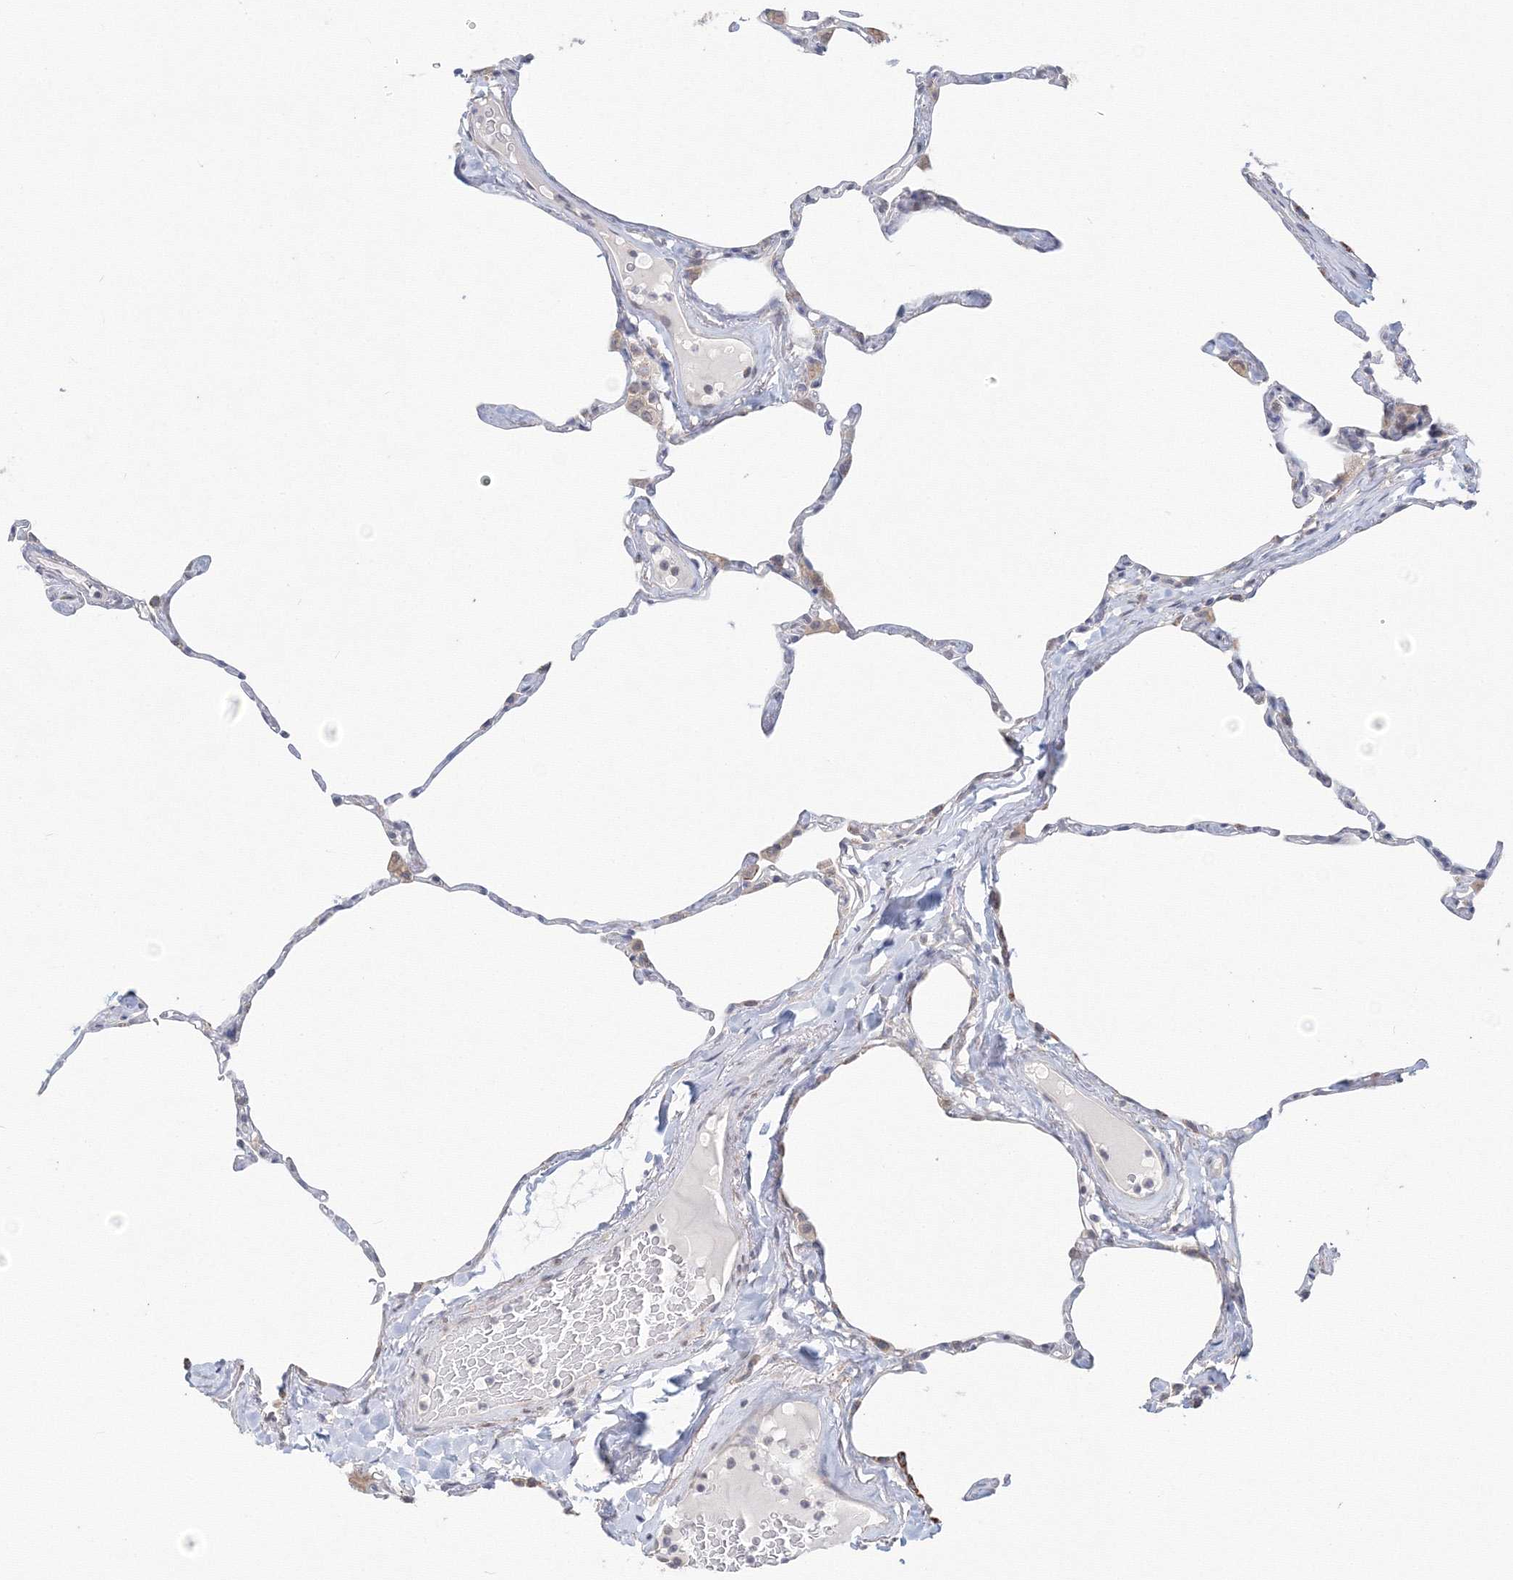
{"staining": {"intensity": "moderate", "quantity": "<25%", "location": "cytoplasmic/membranous"}, "tissue": "lung", "cell_type": "Alveolar cells", "image_type": "normal", "snomed": [{"axis": "morphology", "description": "Normal tissue, NOS"}, {"axis": "topography", "description": "Lung"}], "caption": "A brown stain highlights moderate cytoplasmic/membranous expression of a protein in alveolar cells of unremarkable human lung.", "gene": "DHRS12", "patient": {"sex": "male", "age": 65}}